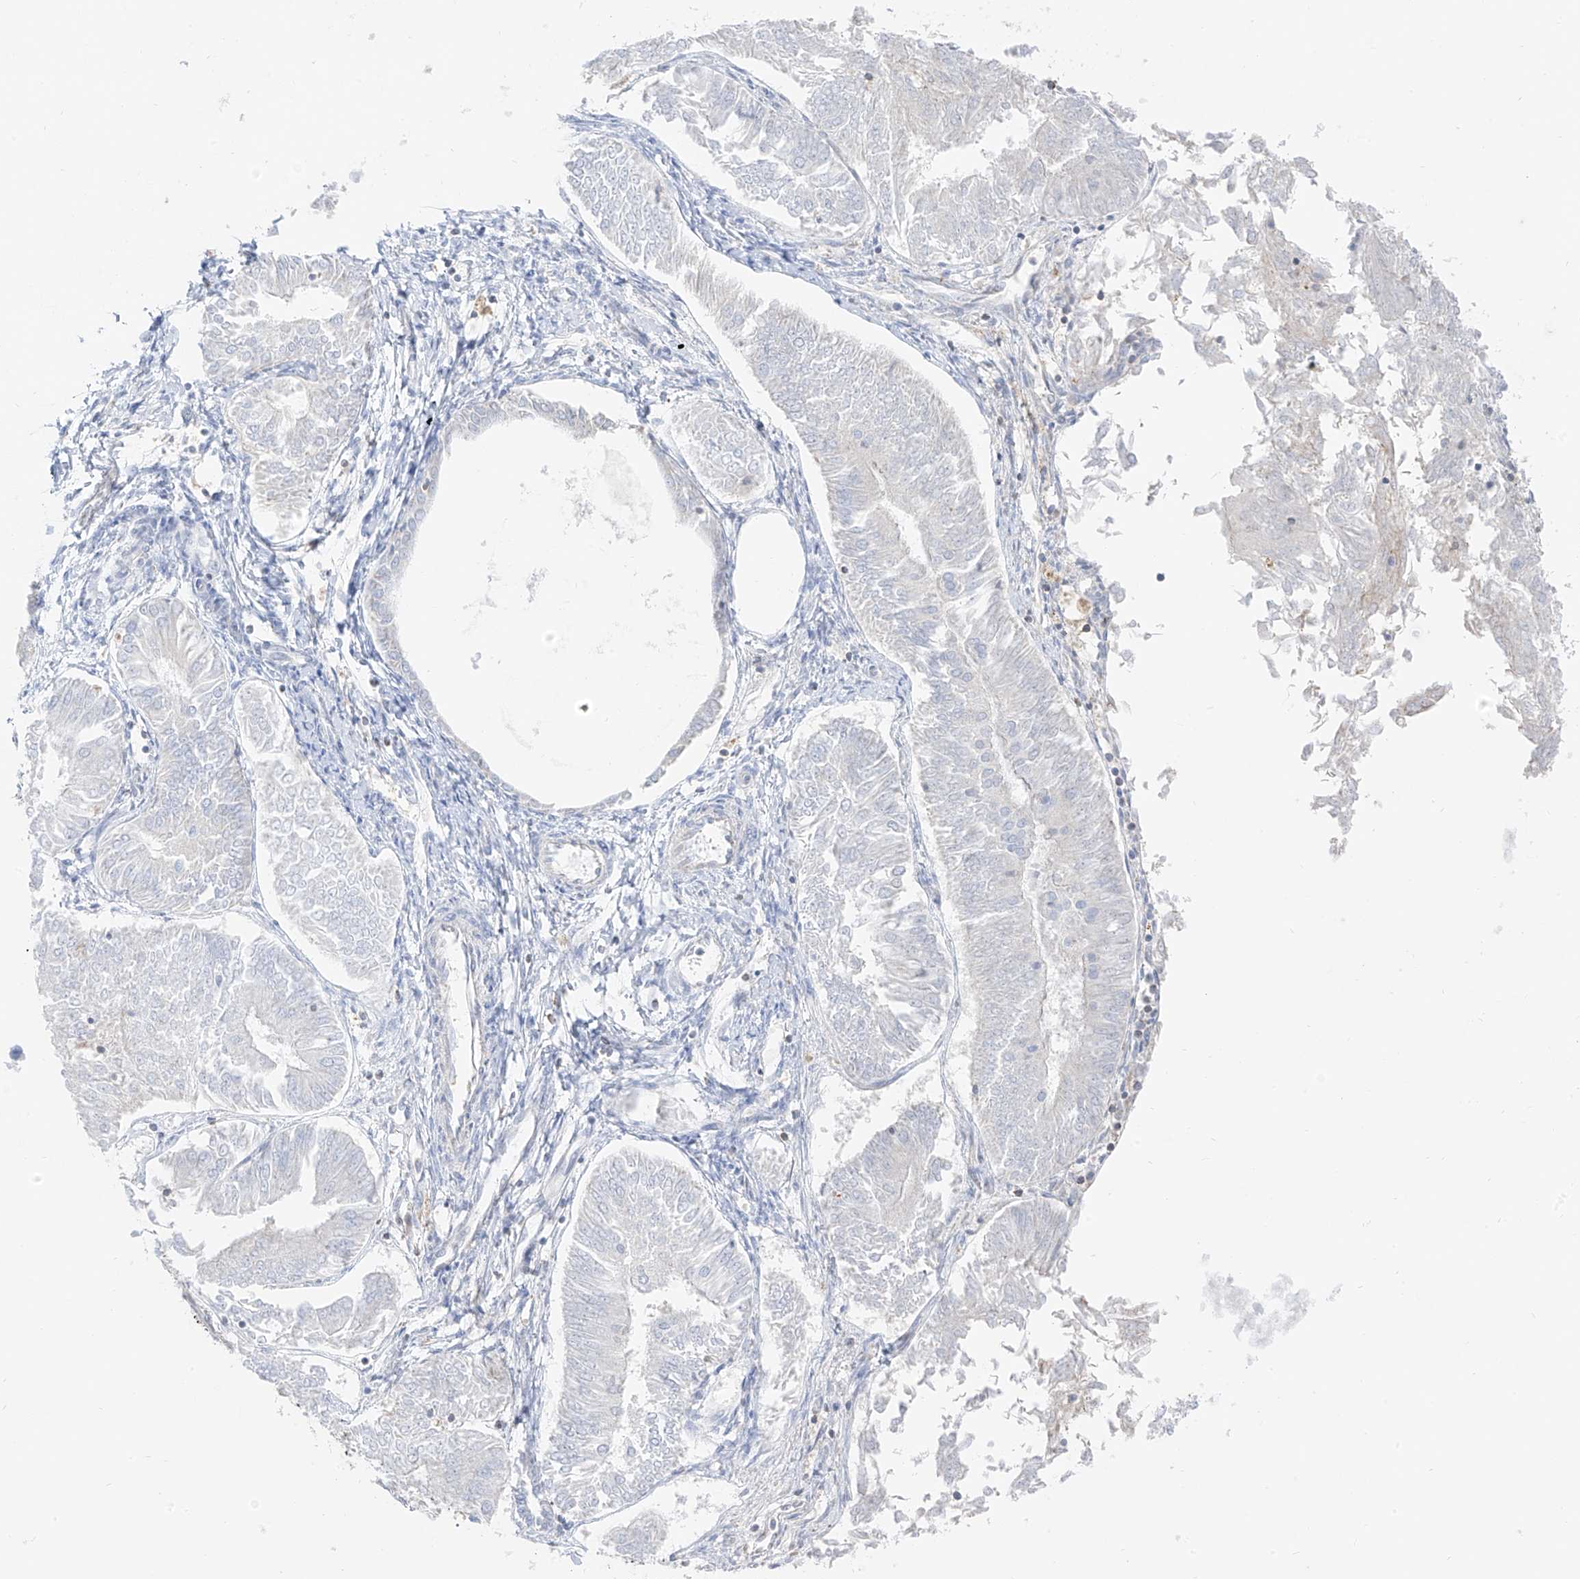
{"staining": {"intensity": "negative", "quantity": "none", "location": "none"}, "tissue": "endometrial cancer", "cell_type": "Tumor cells", "image_type": "cancer", "snomed": [{"axis": "morphology", "description": "Adenocarcinoma, NOS"}, {"axis": "topography", "description": "Endometrium"}], "caption": "This is an IHC micrograph of human endometrial cancer (adenocarcinoma). There is no staining in tumor cells.", "gene": "ETHE1", "patient": {"sex": "female", "age": 58}}